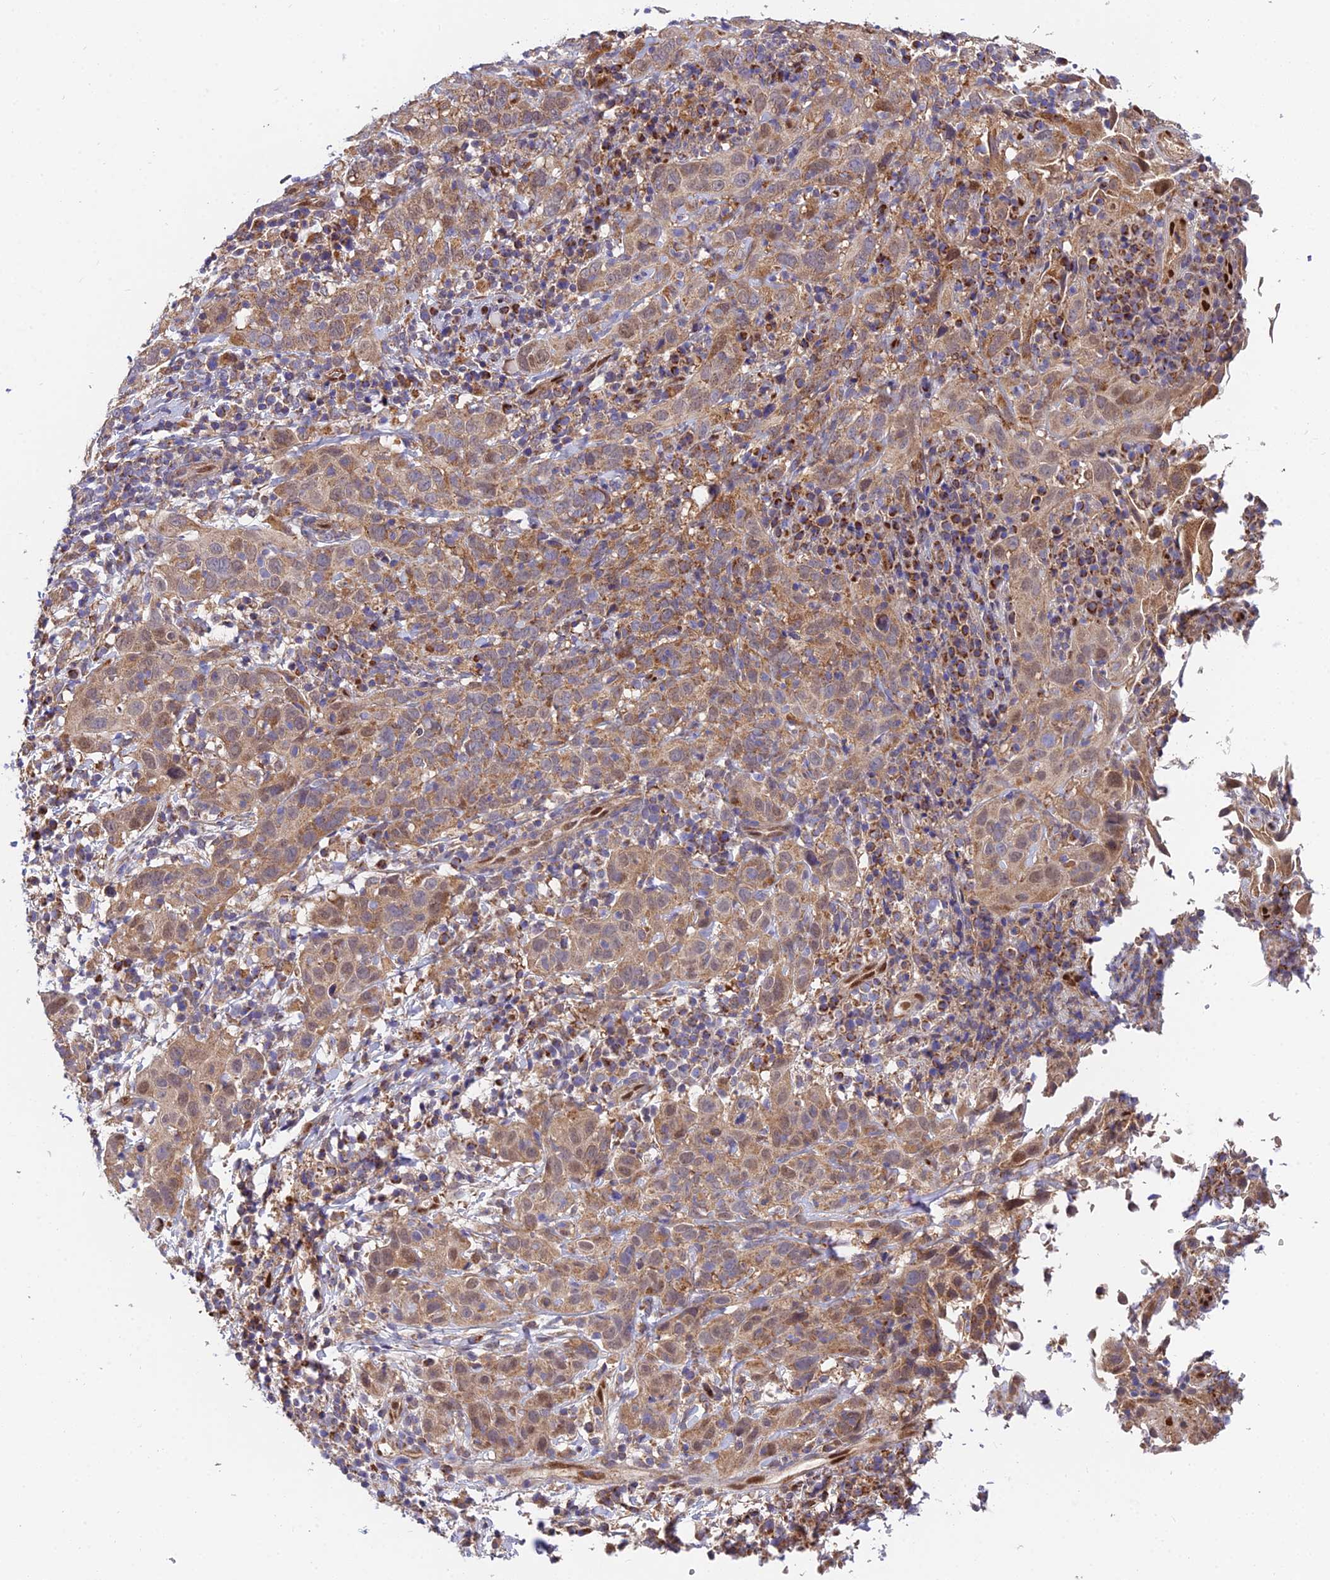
{"staining": {"intensity": "moderate", "quantity": ">75%", "location": "cytoplasmic/membranous"}, "tissue": "cervical cancer", "cell_type": "Tumor cells", "image_type": "cancer", "snomed": [{"axis": "morphology", "description": "Squamous cell carcinoma, NOS"}, {"axis": "topography", "description": "Cervix"}], "caption": "About >75% of tumor cells in human cervical cancer (squamous cell carcinoma) exhibit moderate cytoplasmic/membranous protein expression as visualized by brown immunohistochemical staining.", "gene": "PODNL1", "patient": {"sex": "female", "age": 46}}